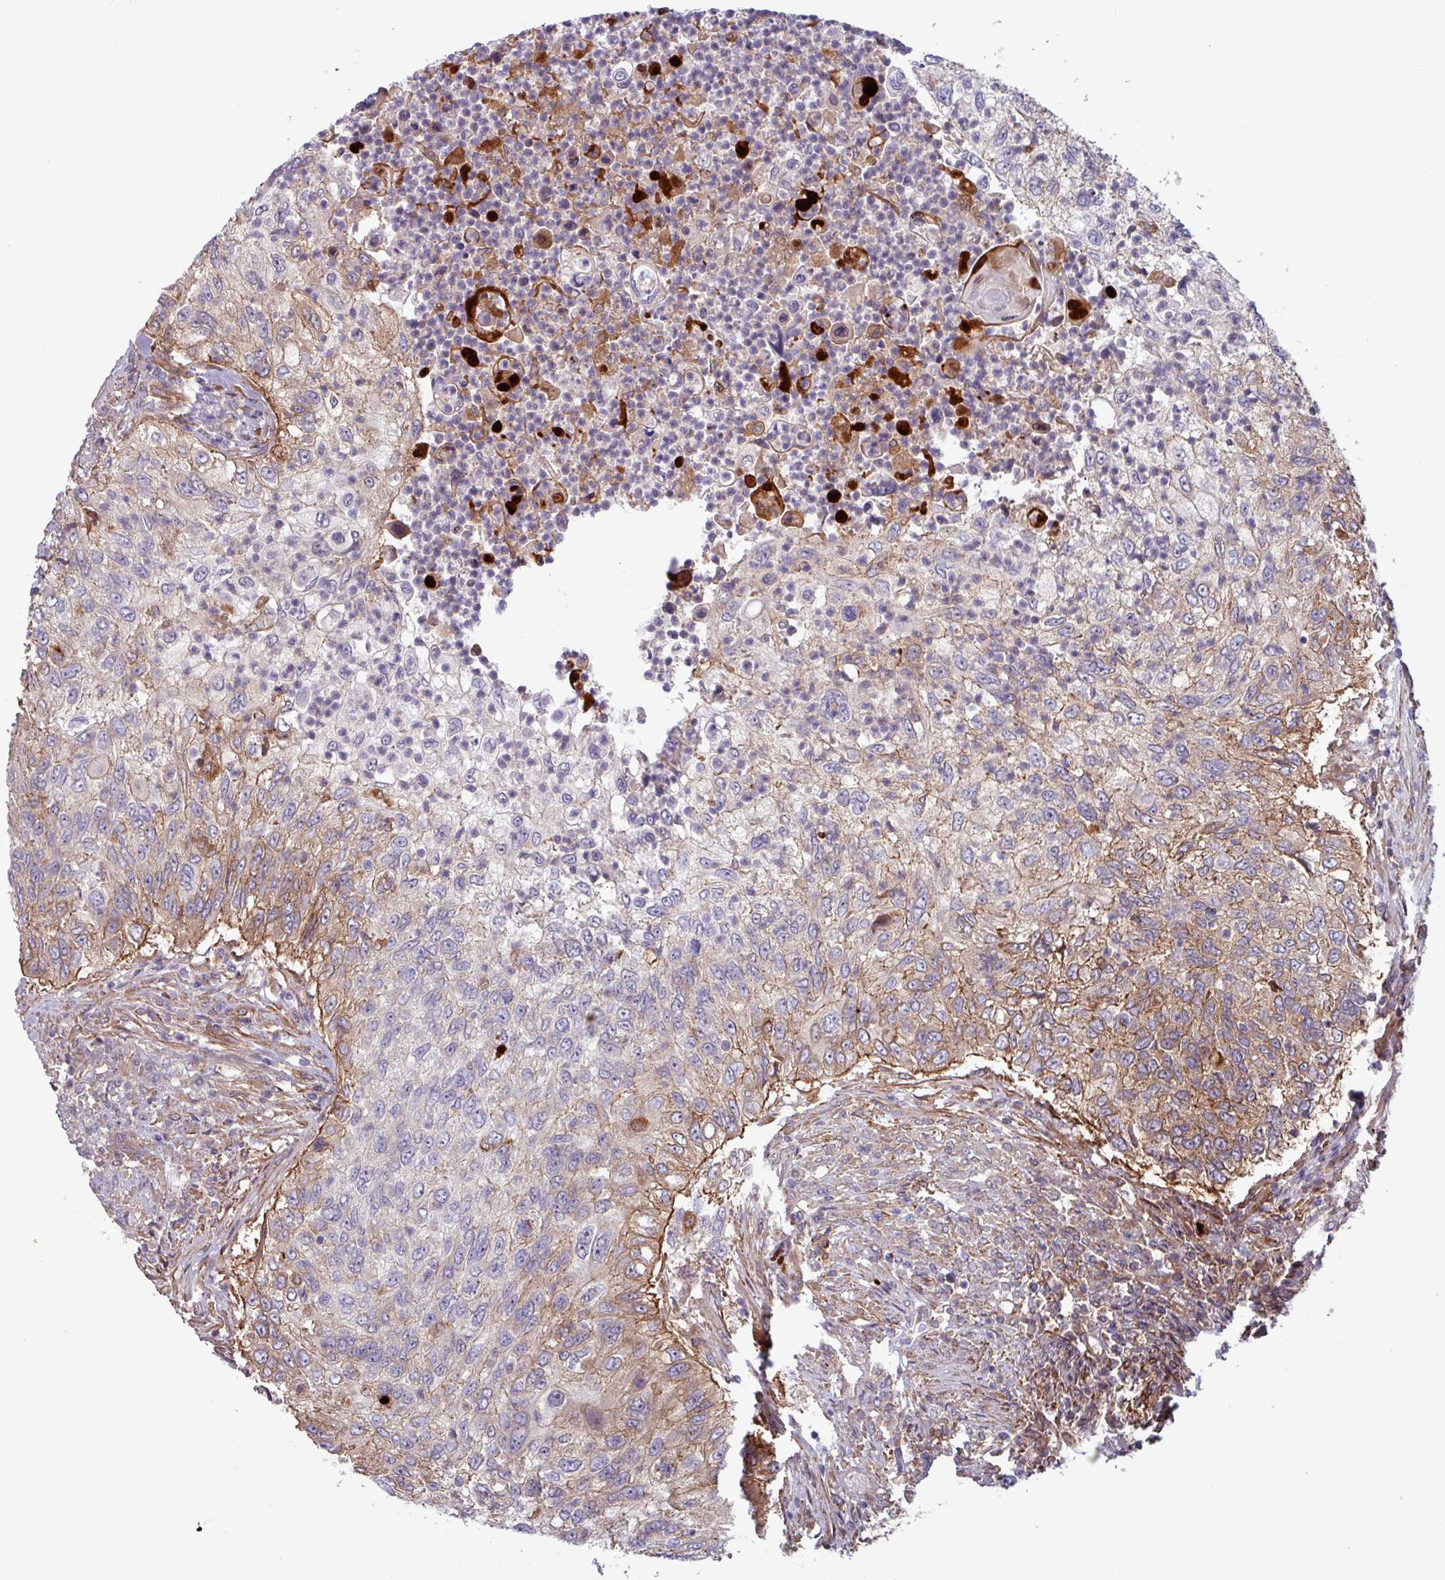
{"staining": {"intensity": "moderate", "quantity": "25%-75%", "location": "cytoplasmic/membranous"}, "tissue": "urothelial cancer", "cell_type": "Tumor cells", "image_type": "cancer", "snomed": [{"axis": "morphology", "description": "Urothelial carcinoma, High grade"}, {"axis": "topography", "description": "Urinary bladder"}], "caption": "IHC of human urothelial carcinoma (high-grade) displays medium levels of moderate cytoplasmic/membranous positivity in about 25%-75% of tumor cells.", "gene": "PCED1A", "patient": {"sex": "female", "age": 60}}